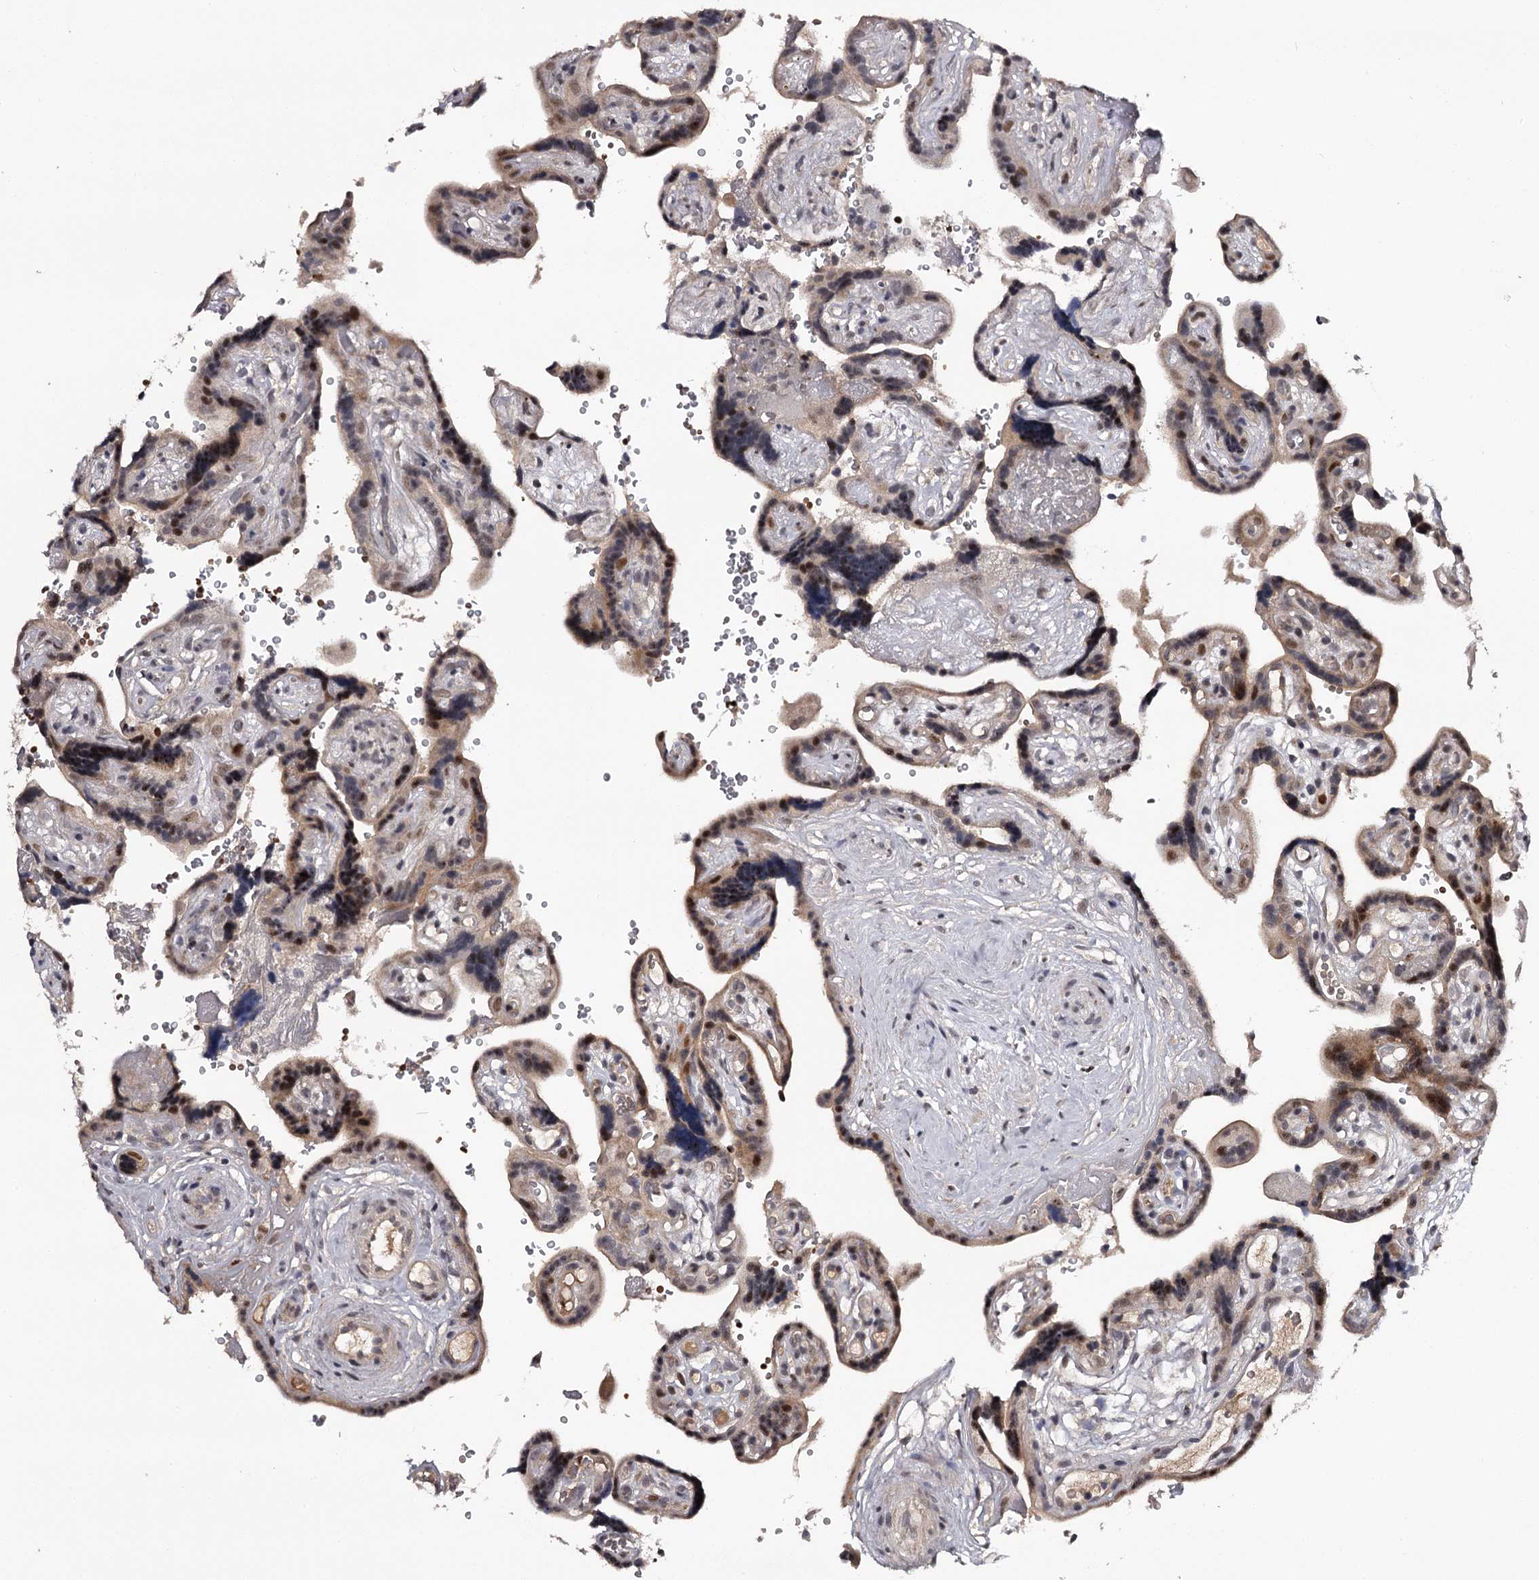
{"staining": {"intensity": "moderate", "quantity": ">75%", "location": "cytoplasmic/membranous,nuclear"}, "tissue": "placenta", "cell_type": "Decidual cells", "image_type": "normal", "snomed": [{"axis": "morphology", "description": "Normal tissue, NOS"}, {"axis": "topography", "description": "Placenta"}], "caption": "Decidual cells demonstrate medium levels of moderate cytoplasmic/membranous,nuclear positivity in about >75% of cells in unremarkable placenta. The staining was performed using DAB to visualize the protein expression in brown, while the nuclei were stained in blue with hematoxylin (Magnification: 20x).", "gene": "RNF44", "patient": {"sex": "female", "age": 30}}